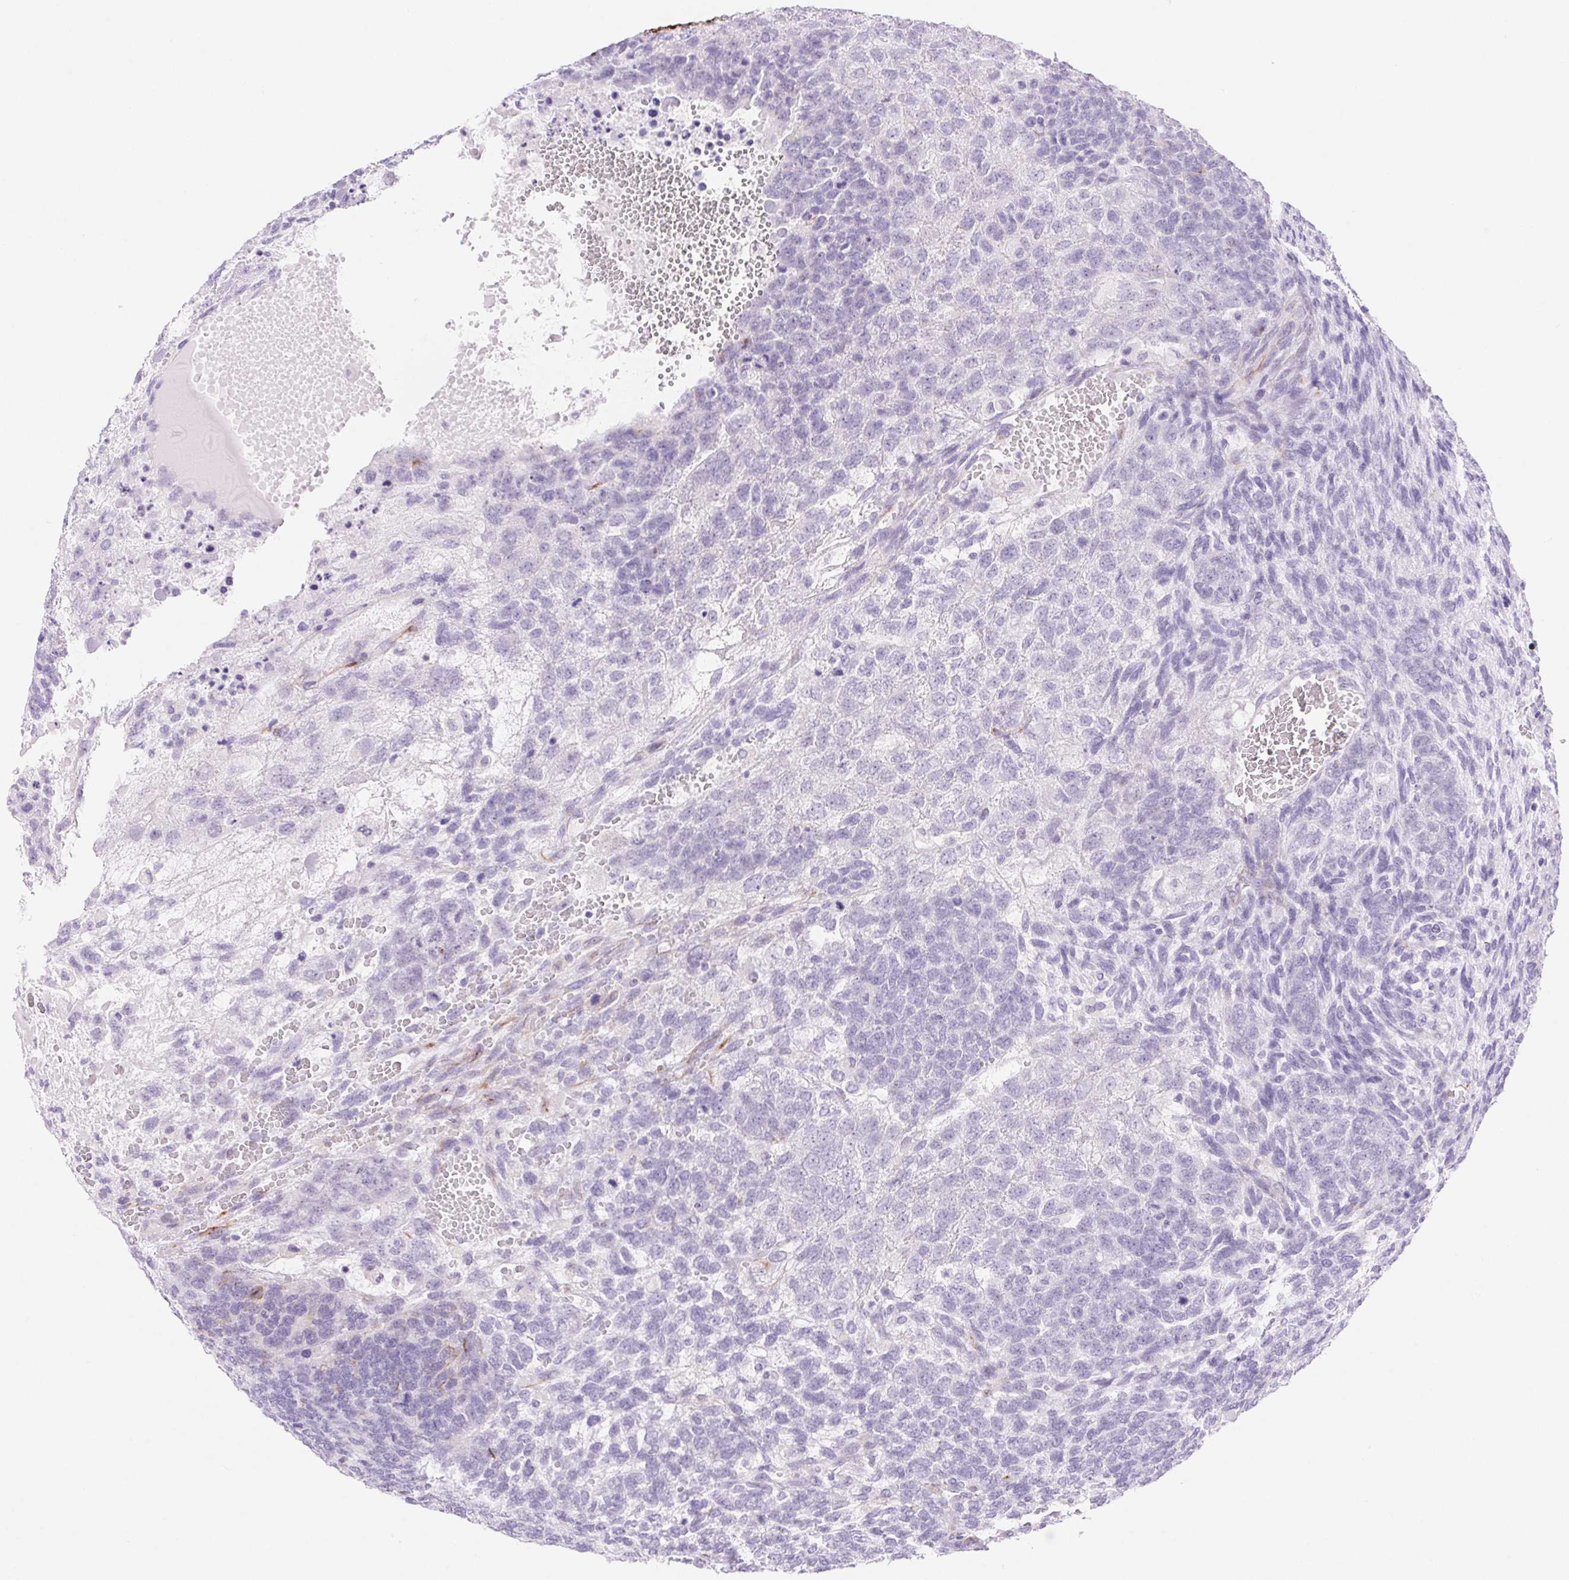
{"staining": {"intensity": "negative", "quantity": "none", "location": "none"}, "tissue": "testis cancer", "cell_type": "Tumor cells", "image_type": "cancer", "snomed": [{"axis": "morphology", "description": "Normal tissue, NOS"}, {"axis": "morphology", "description": "Carcinoma, Embryonal, NOS"}, {"axis": "topography", "description": "Testis"}, {"axis": "topography", "description": "Epididymis"}], "caption": "High power microscopy micrograph of an immunohistochemistry image of testis cancer (embryonal carcinoma), revealing no significant positivity in tumor cells. (DAB (3,3'-diaminobenzidine) immunohistochemistry (IHC) with hematoxylin counter stain).", "gene": "ERP27", "patient": {"sex": "male", "age": 23}}